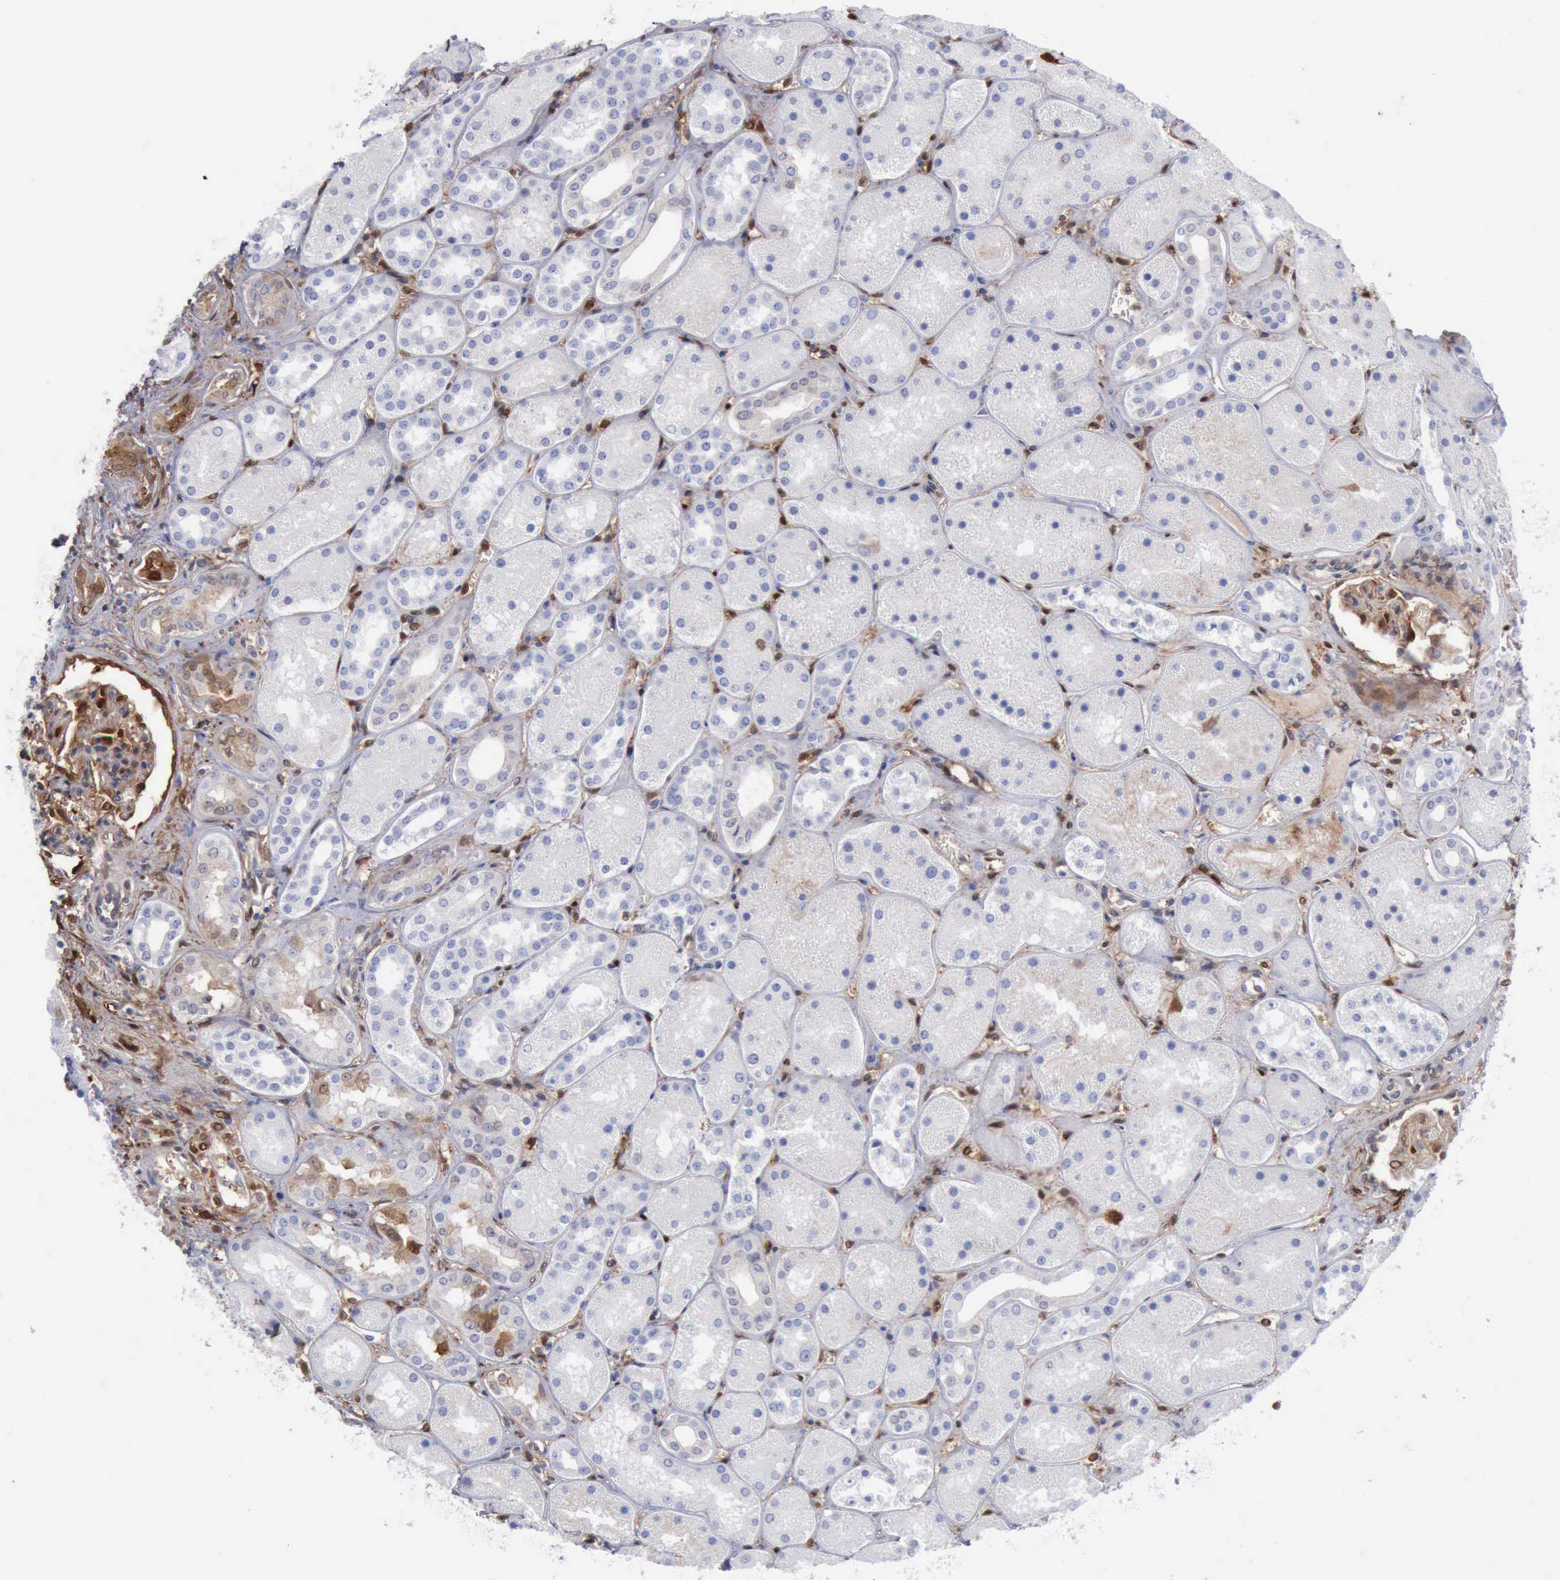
{"staining": {"intensity": "moderate", "quantity": "25%-75%", "location": "cytoplasmic/membranous,nuclear"}, "tissue": "kidney", "cell_type": "Cells in glomeruli", "image_type": "normal", "snomed": [{"axis": "morphology", "description": "Normal tissue, NOS"}, {"axis": "topography", "description": "Kidney"}], "caption": "DAB immunohistochemical staining of unremarkable human kidney shows moderate cytoplasmic/membranous,nuclear protein expression in about 25%-75% of cells in glomeruli.", "gene": "FHL1", "patient": {"sex": "male", "age": 28}}